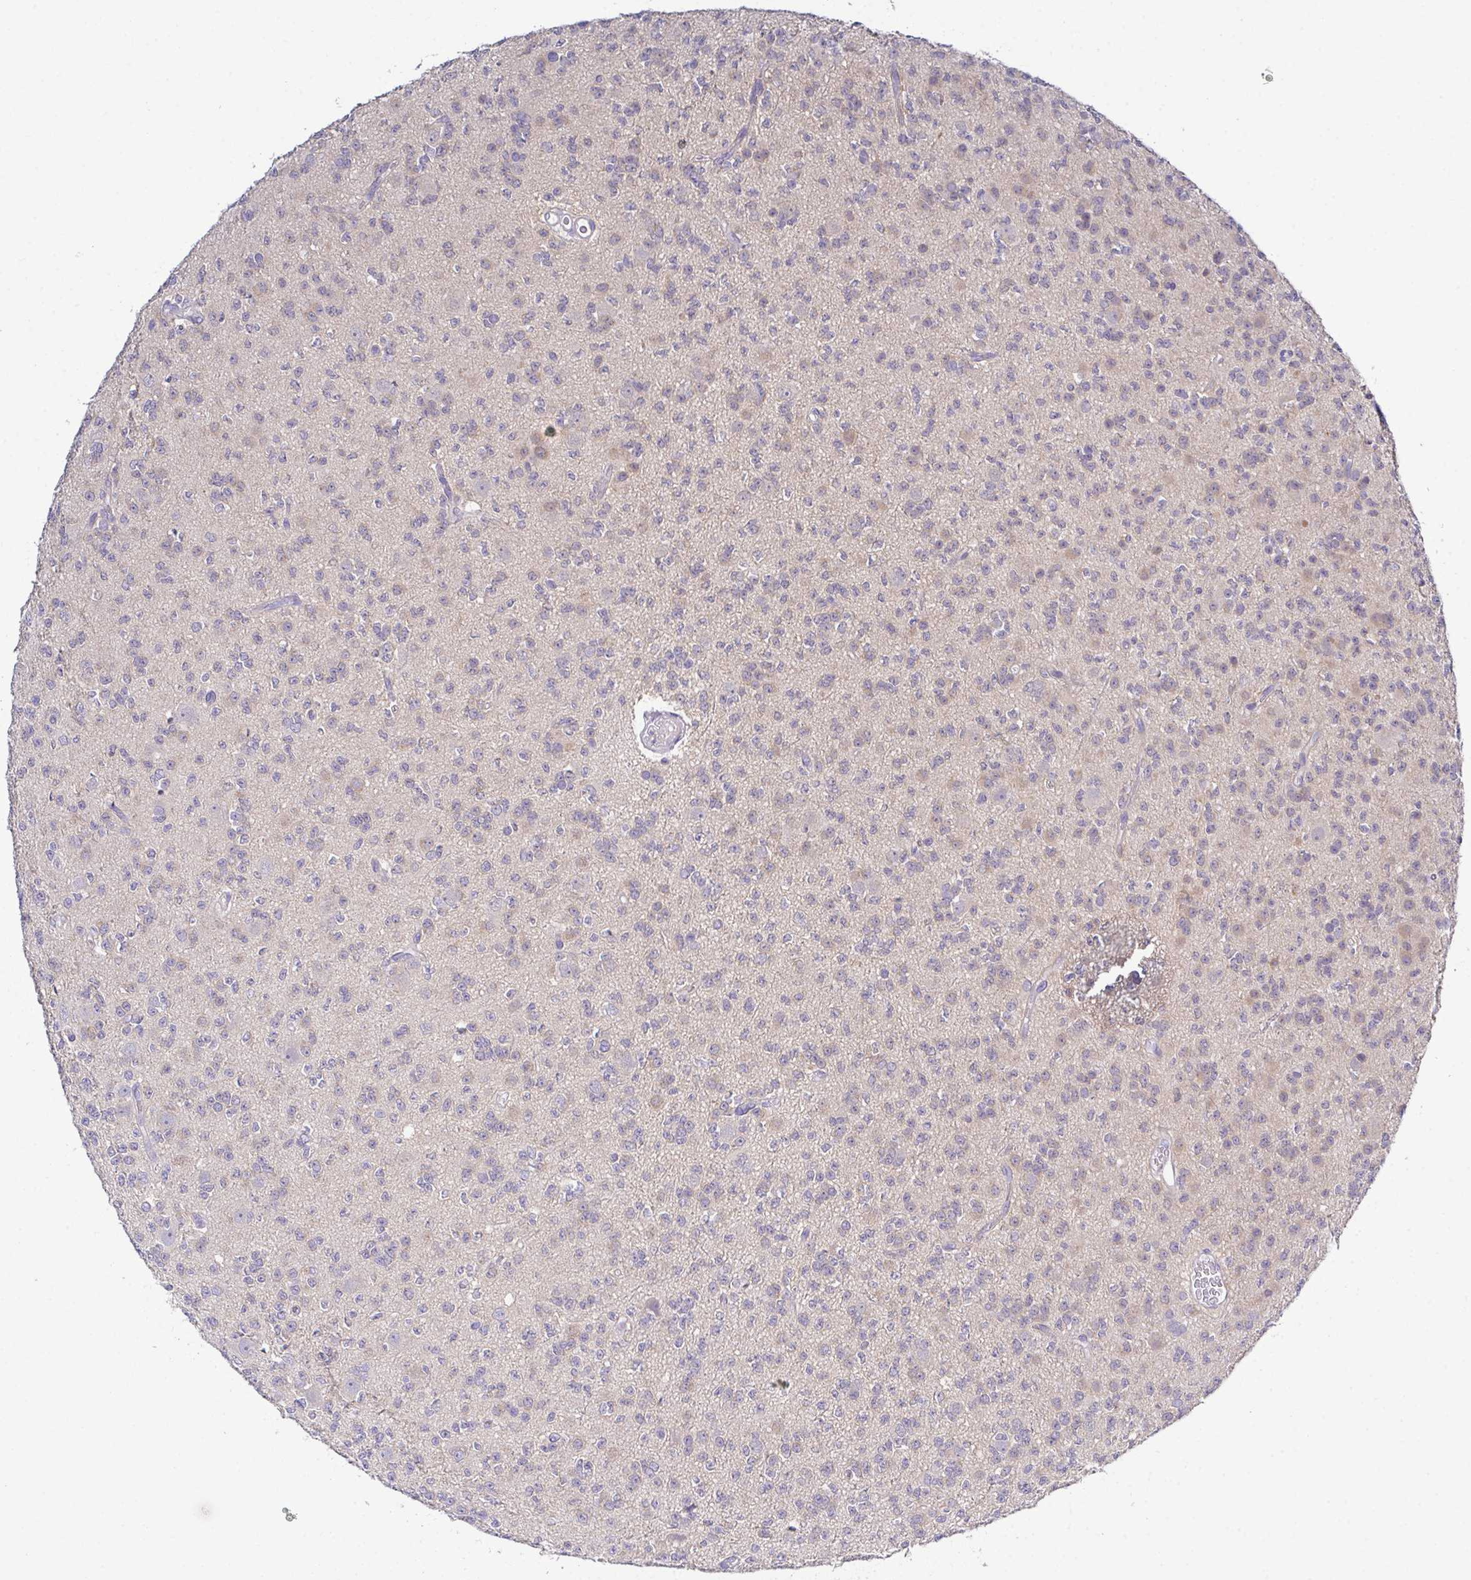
{"staining": {"intensity": "weak", "quantity": "<25%", "location": "cytoplasmic/membranous"}, "tissue": "glioma", "cell_type": "Tumor cells", "image_type": "cancer", "snomed": [{"axis": "morphology", "description": "Glioma, malignant, High grade"}, {"axis": "topography", "description": "Brain"}], "caption": "Human glioma stained for a protein using immunohistochemistry (IHC) exhibits no expression in tumor cells.", "gene": "CFAP97D1", "patient": {"sex": "male", "age": 36}}